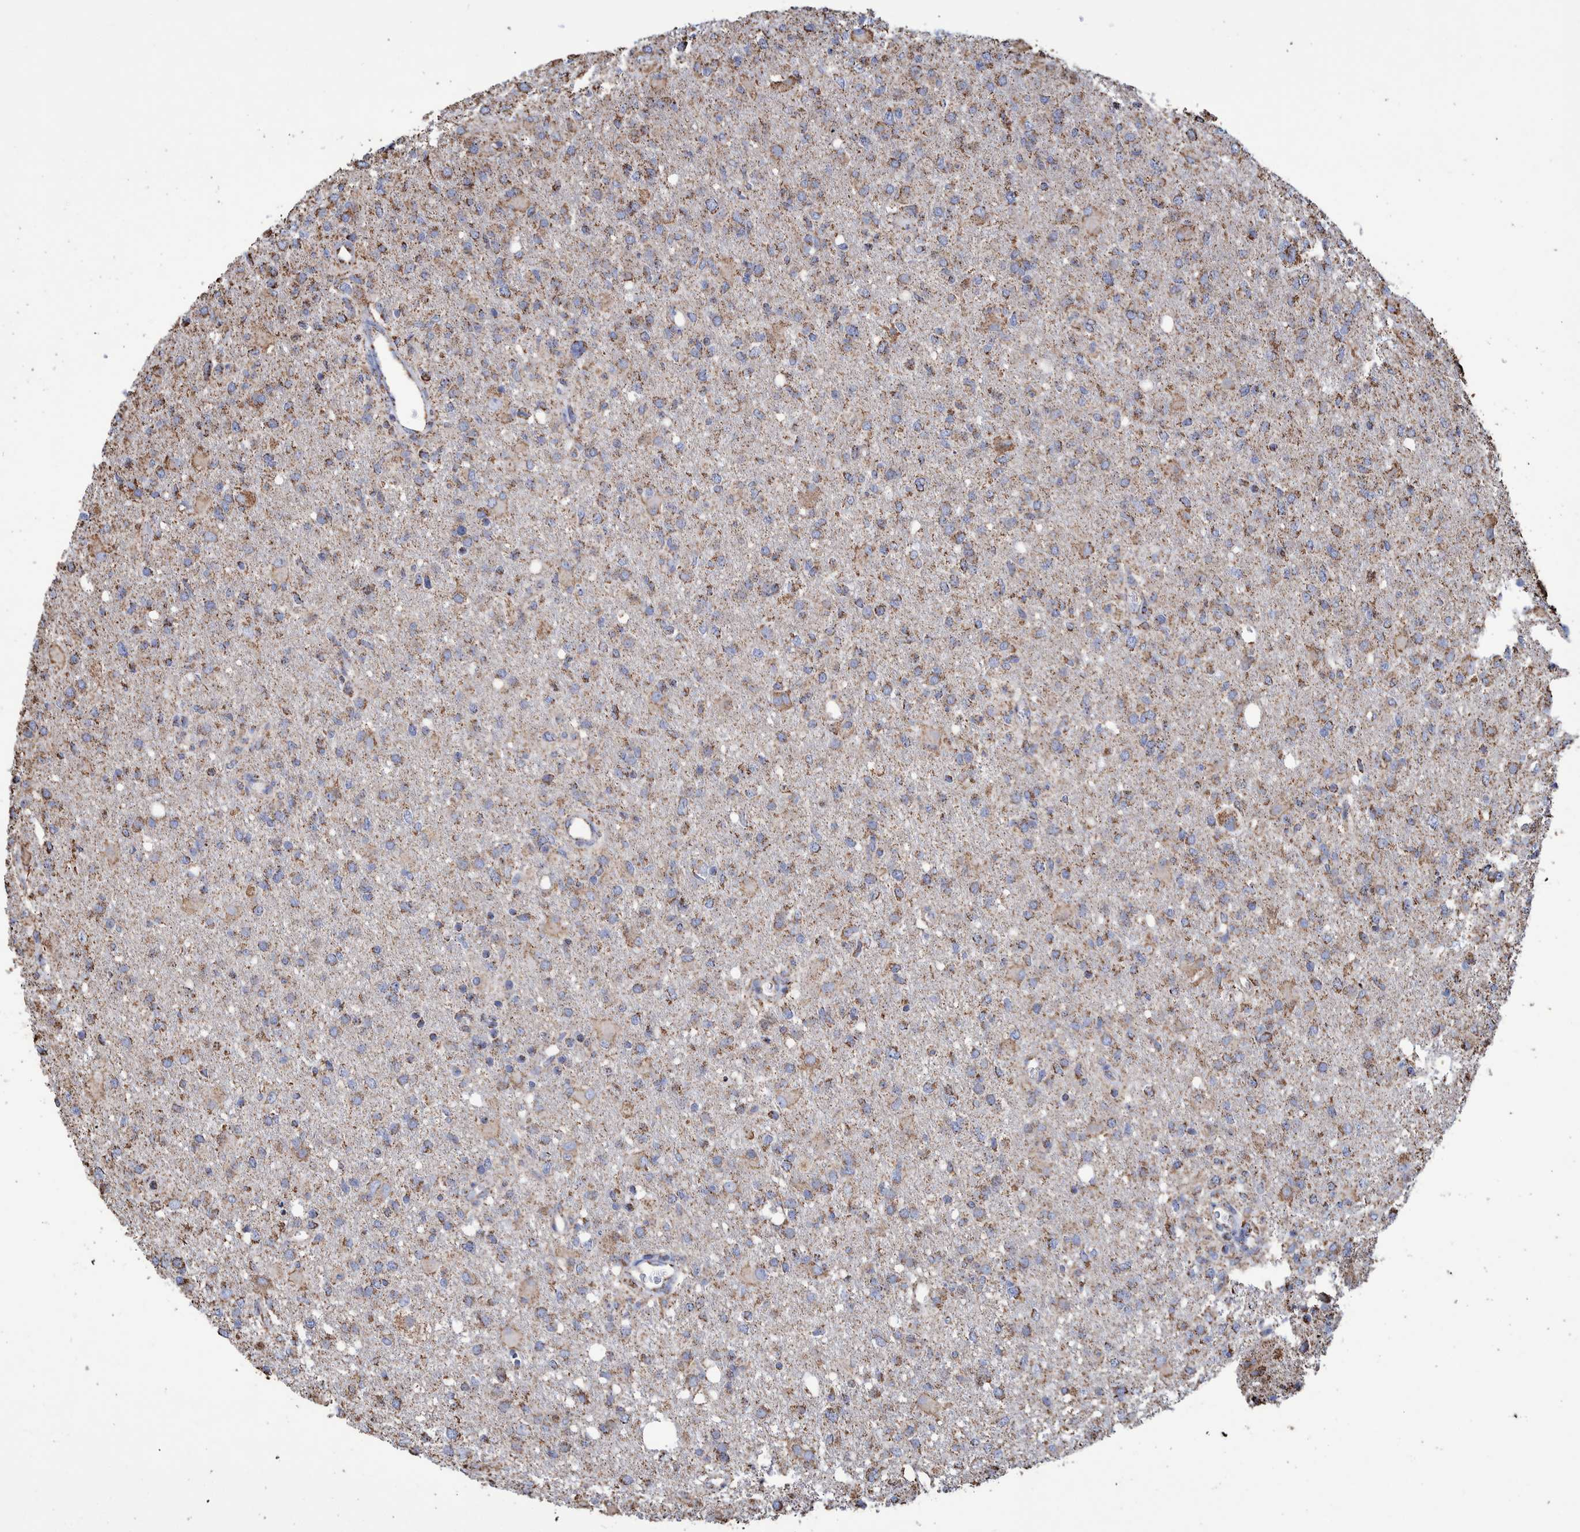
{"staining": {"intensity": "moderate", "quantity": ">75%", "location": "cytoplasmic/membranous"}, "tissue": "glioma", "cell_type": "Tumor cells", "image_type": "cancer", "snomed": [{"axis": "morphology", "description": "Glioma, malignant, High grade"}, {"axis": "topography", "description": "Brain"}], "caption": "The immunohistochemical stain labels moderate cytoplasmic/membranous expression in tumor cells of glioma tissue.", "gene": "VPS26C", "patient": {"sex": "female", "age": 57}}